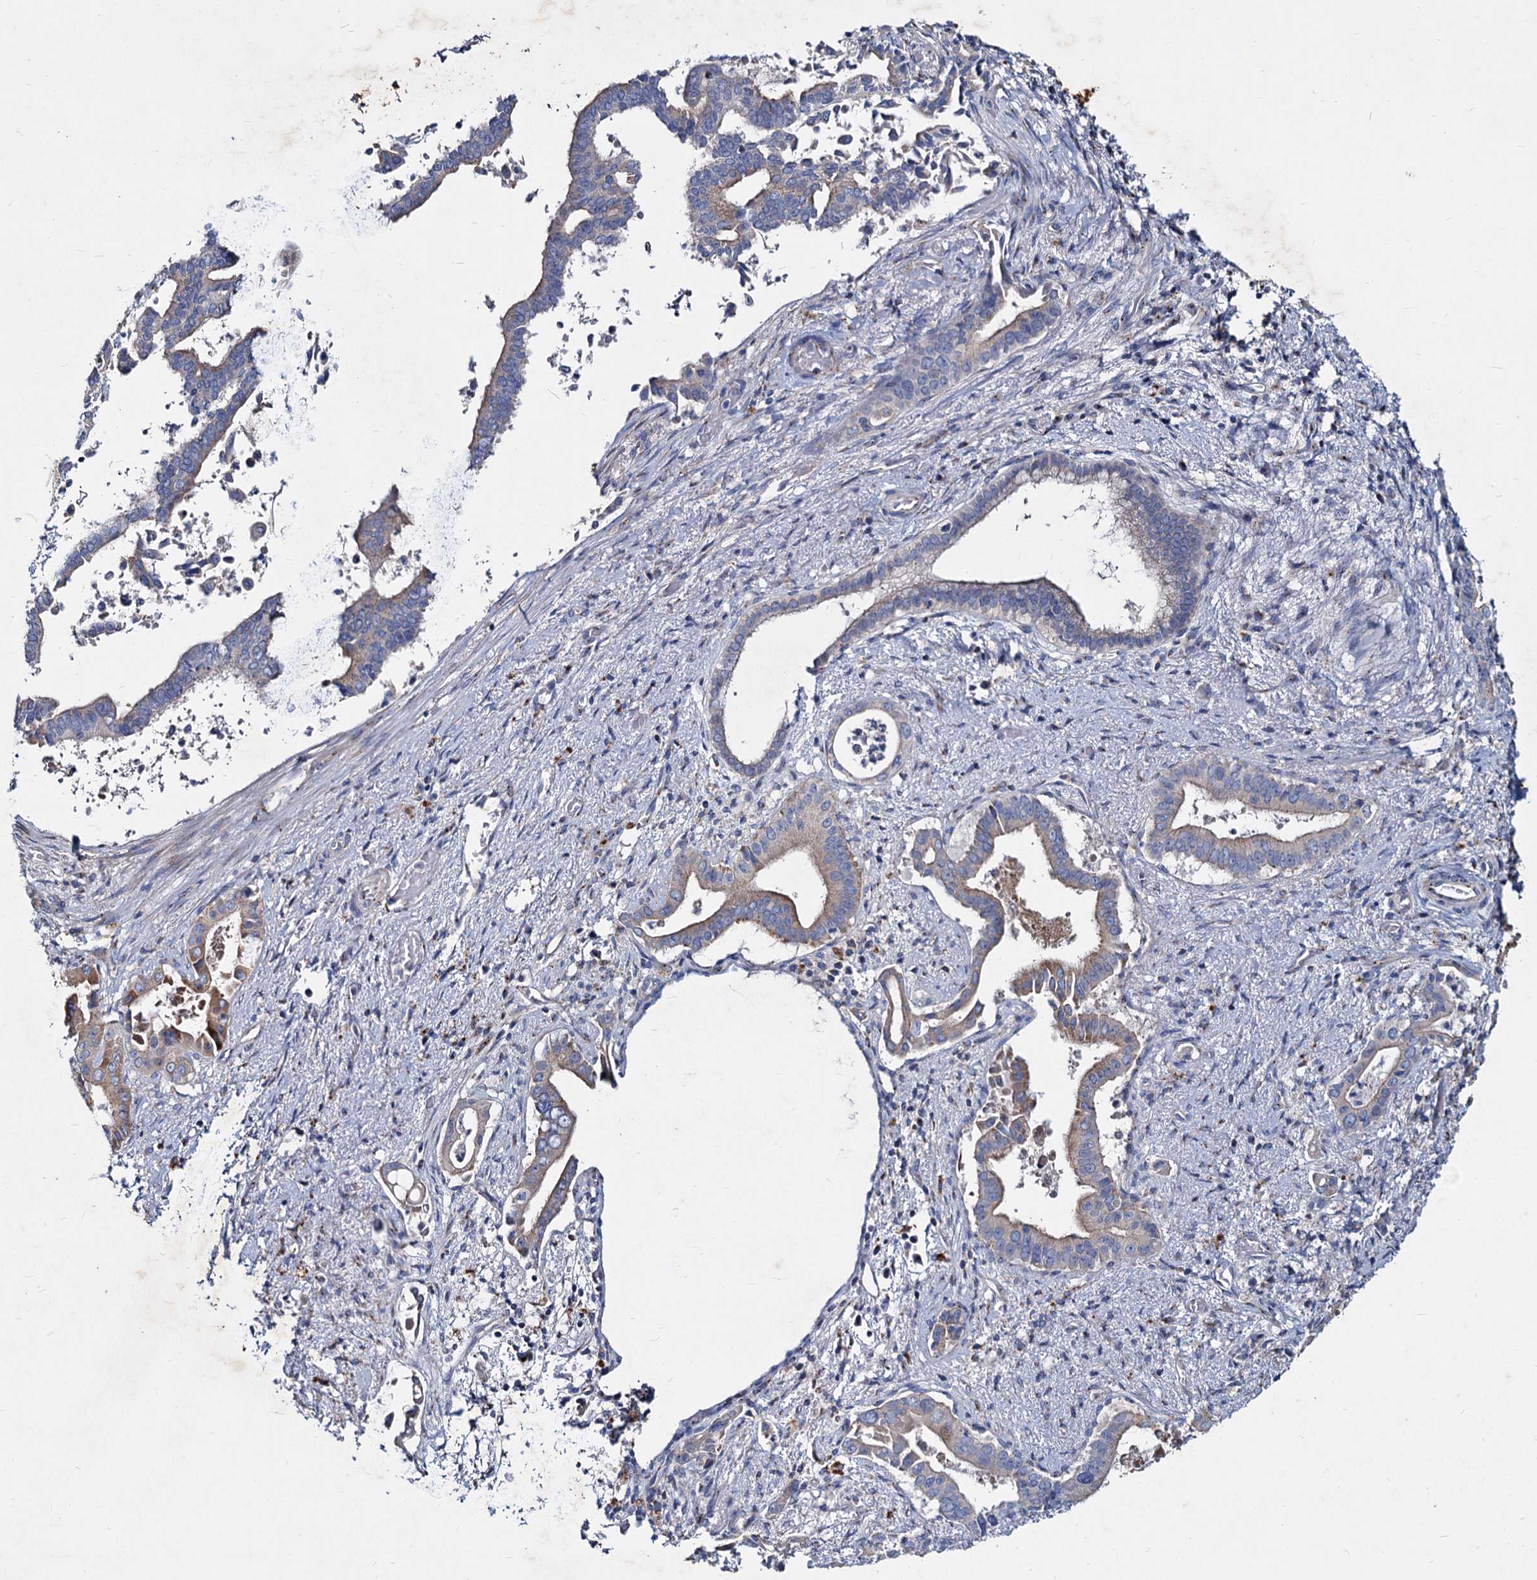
{"staining": {"intensity": "weak", "quantity": "<25%", "location": "cytoplasmic/membranous"}, "tissue": "pancreatic cancer", "cell_type": "Tumor cells", "image_type": "cancer", "snomed": [{"axis": "morphology", "description": "Adenocarcinoma, NOS"}, {"axis": "topography", "description": "Pancreas"}], "caption": "Tumor cells are negative for brown protein staining in pancreatic cancer (adenocarcinoma).", "gene": "AGBL4", "patient": {"sex": "female", "age": 77}}